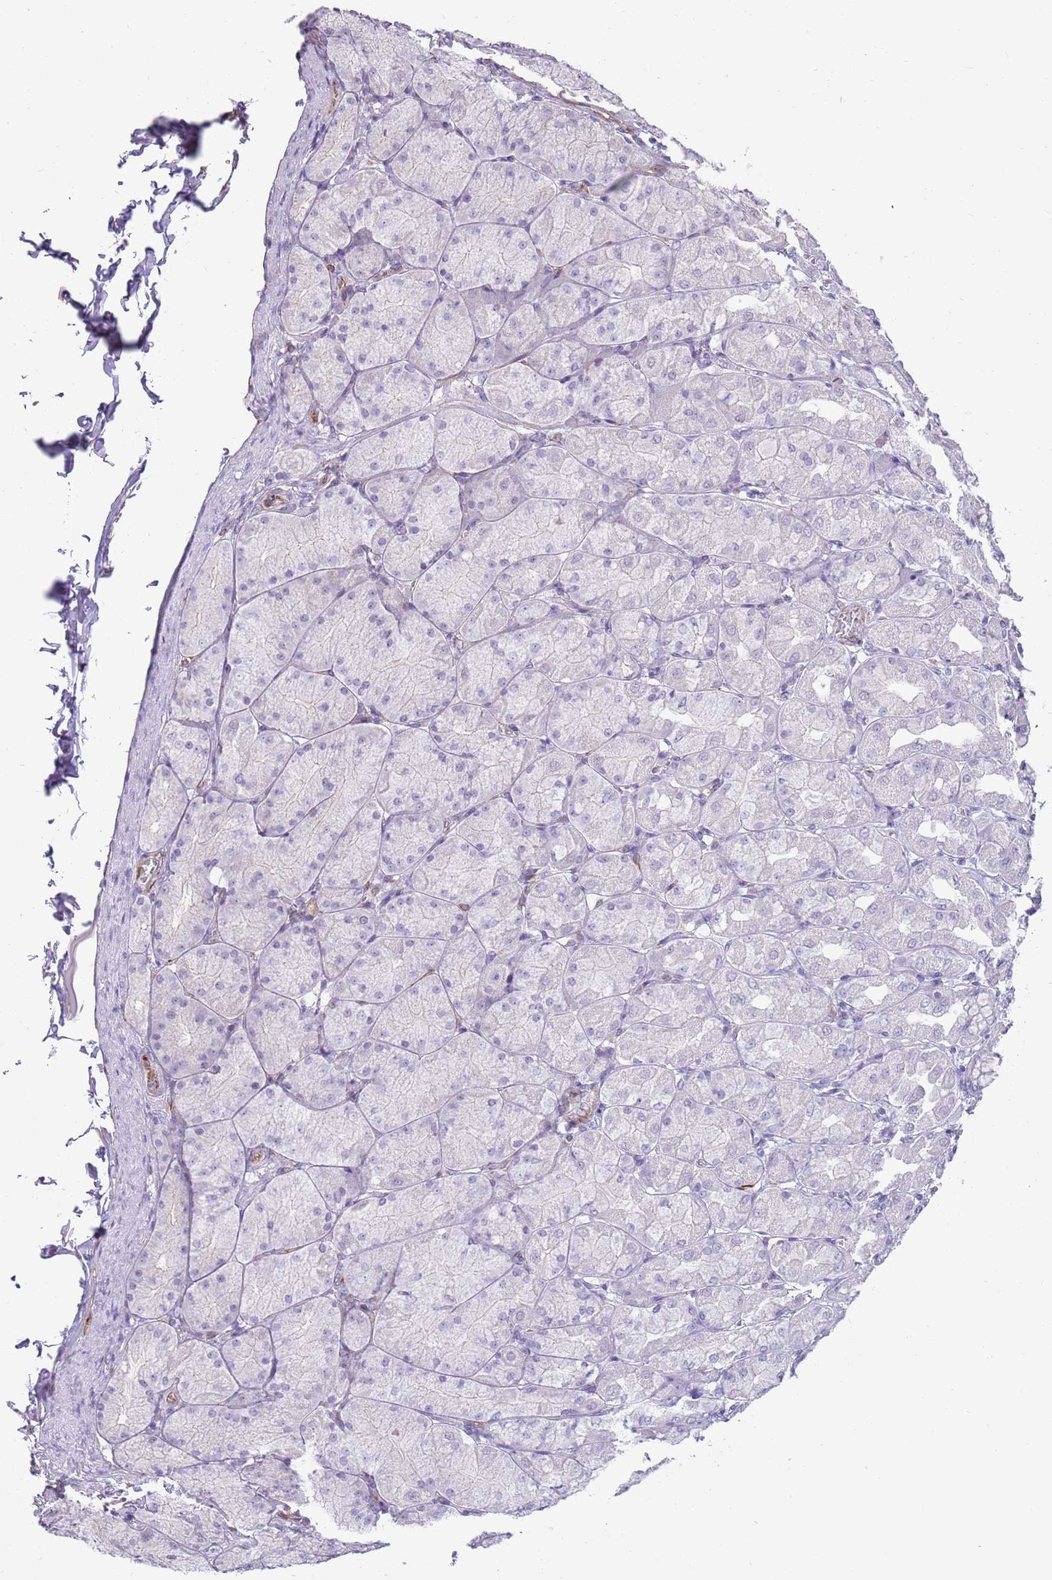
{"staining": {"intensity": "negative", "quantity": "none", "location": "none"}, "tissue": "stomach", "cell_type": "Glandular cells", "image_type": "normal", "snomed": [{"axis": "morphology", "description": "Normal tissue, NOS"}, {"axis": "topography", "description": "Stomach, upper"}], "caption": "Immunohistochemistry photomicrograph of normal stomach stained for a protein (brown), which displays no positivity in glandular cells. The staining is performed using DAB brown chromogen with nuclei counter-stained in using hematoxylin.", "gene": "ENSG00000271254", "patient": {"sex": "female", "age": 56}}